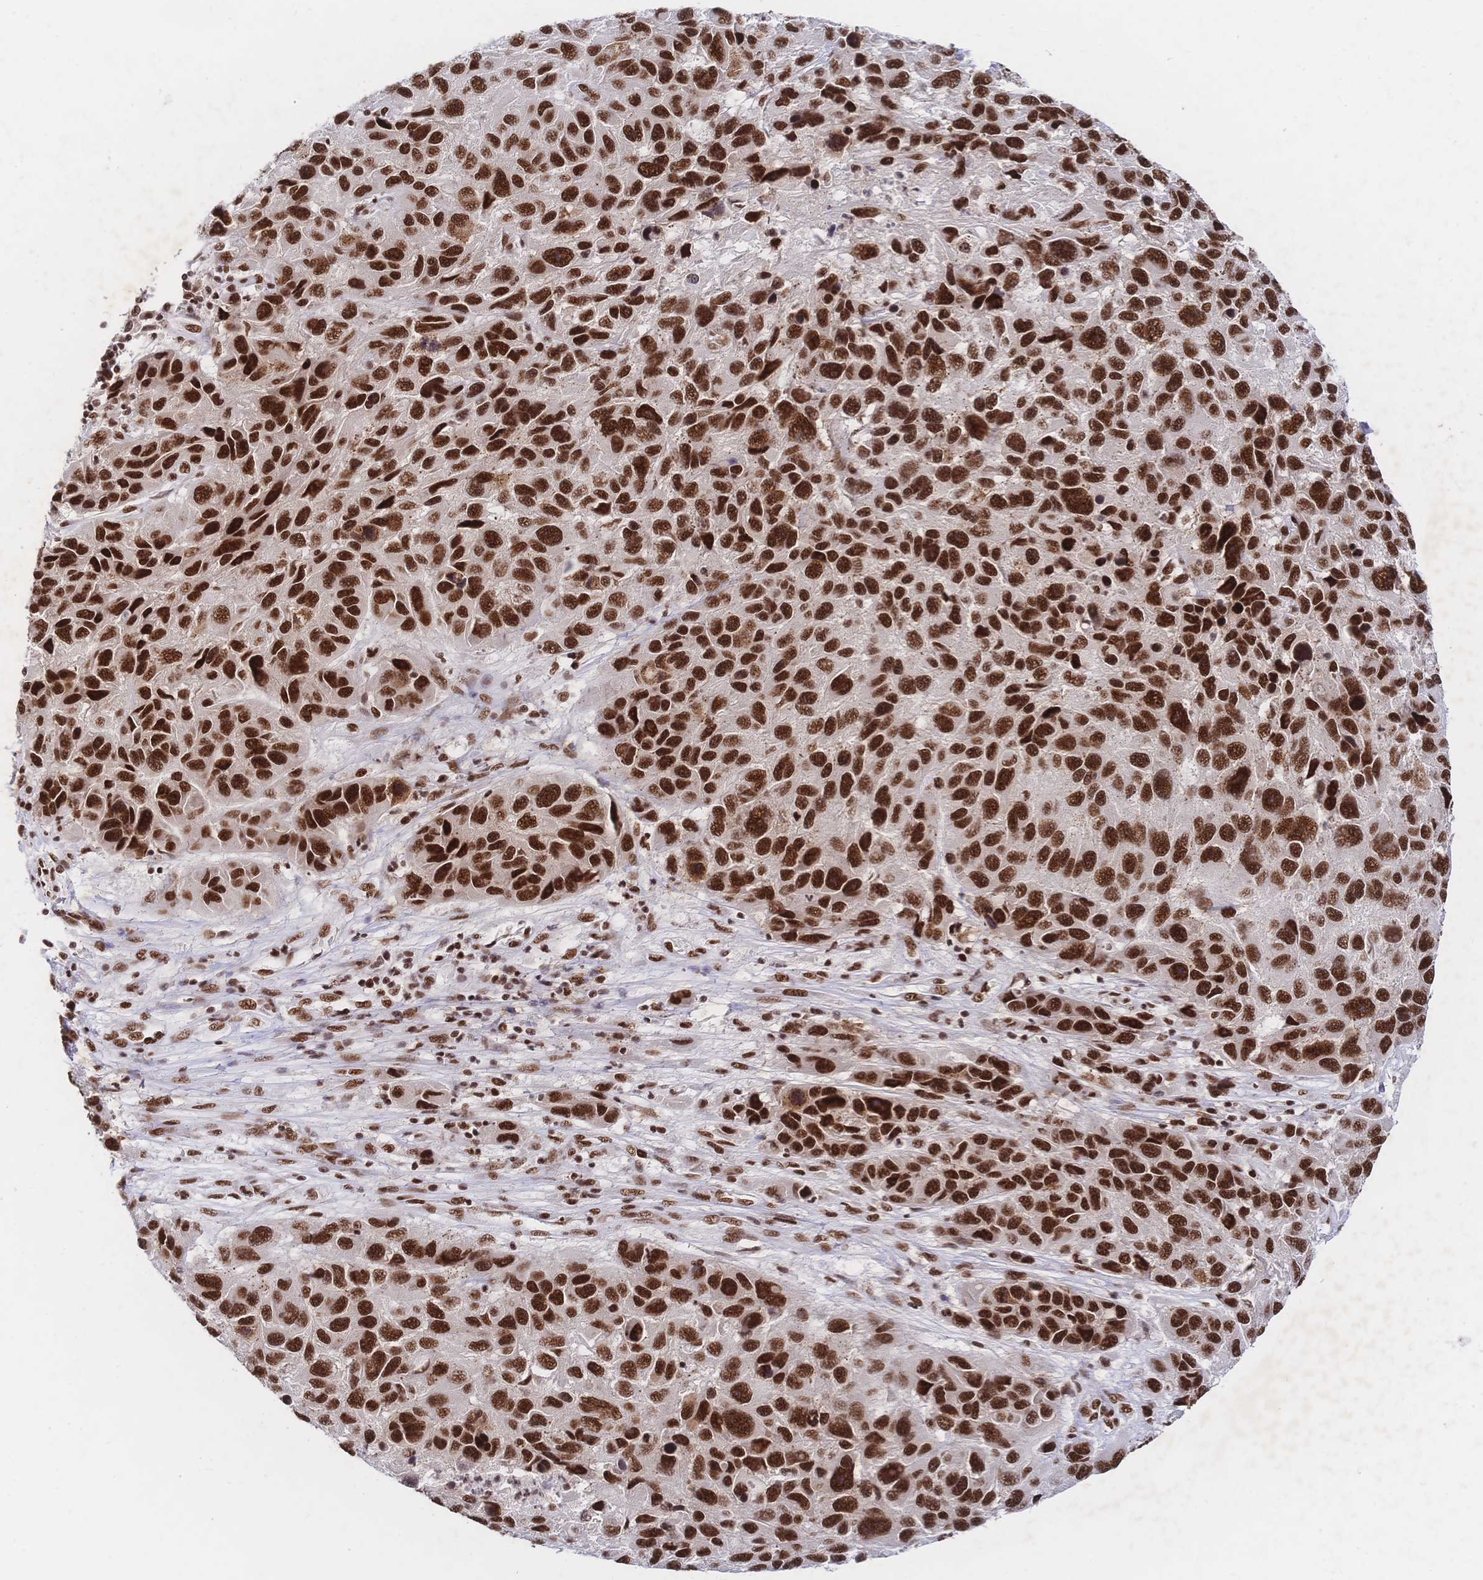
{"staining": {"intensity": "strong", "quantity": ">75%", "location": "nuclear"}, "tissue": "melanoma", "cell_type": "Tumor cells", "image_type": "cancer", "snomed": [{"axis": "morphology", "description": "Malignant melanoma, NOS"}, {"axis": "topography", "description": "Skin"}], "caption": "Melanoma stained for a protein (brown) reveals strong nuclear positive expression in about >75% of tumor cells.", "gene": "SRSF1", "patient": {"sex": "male", "age": 53}}